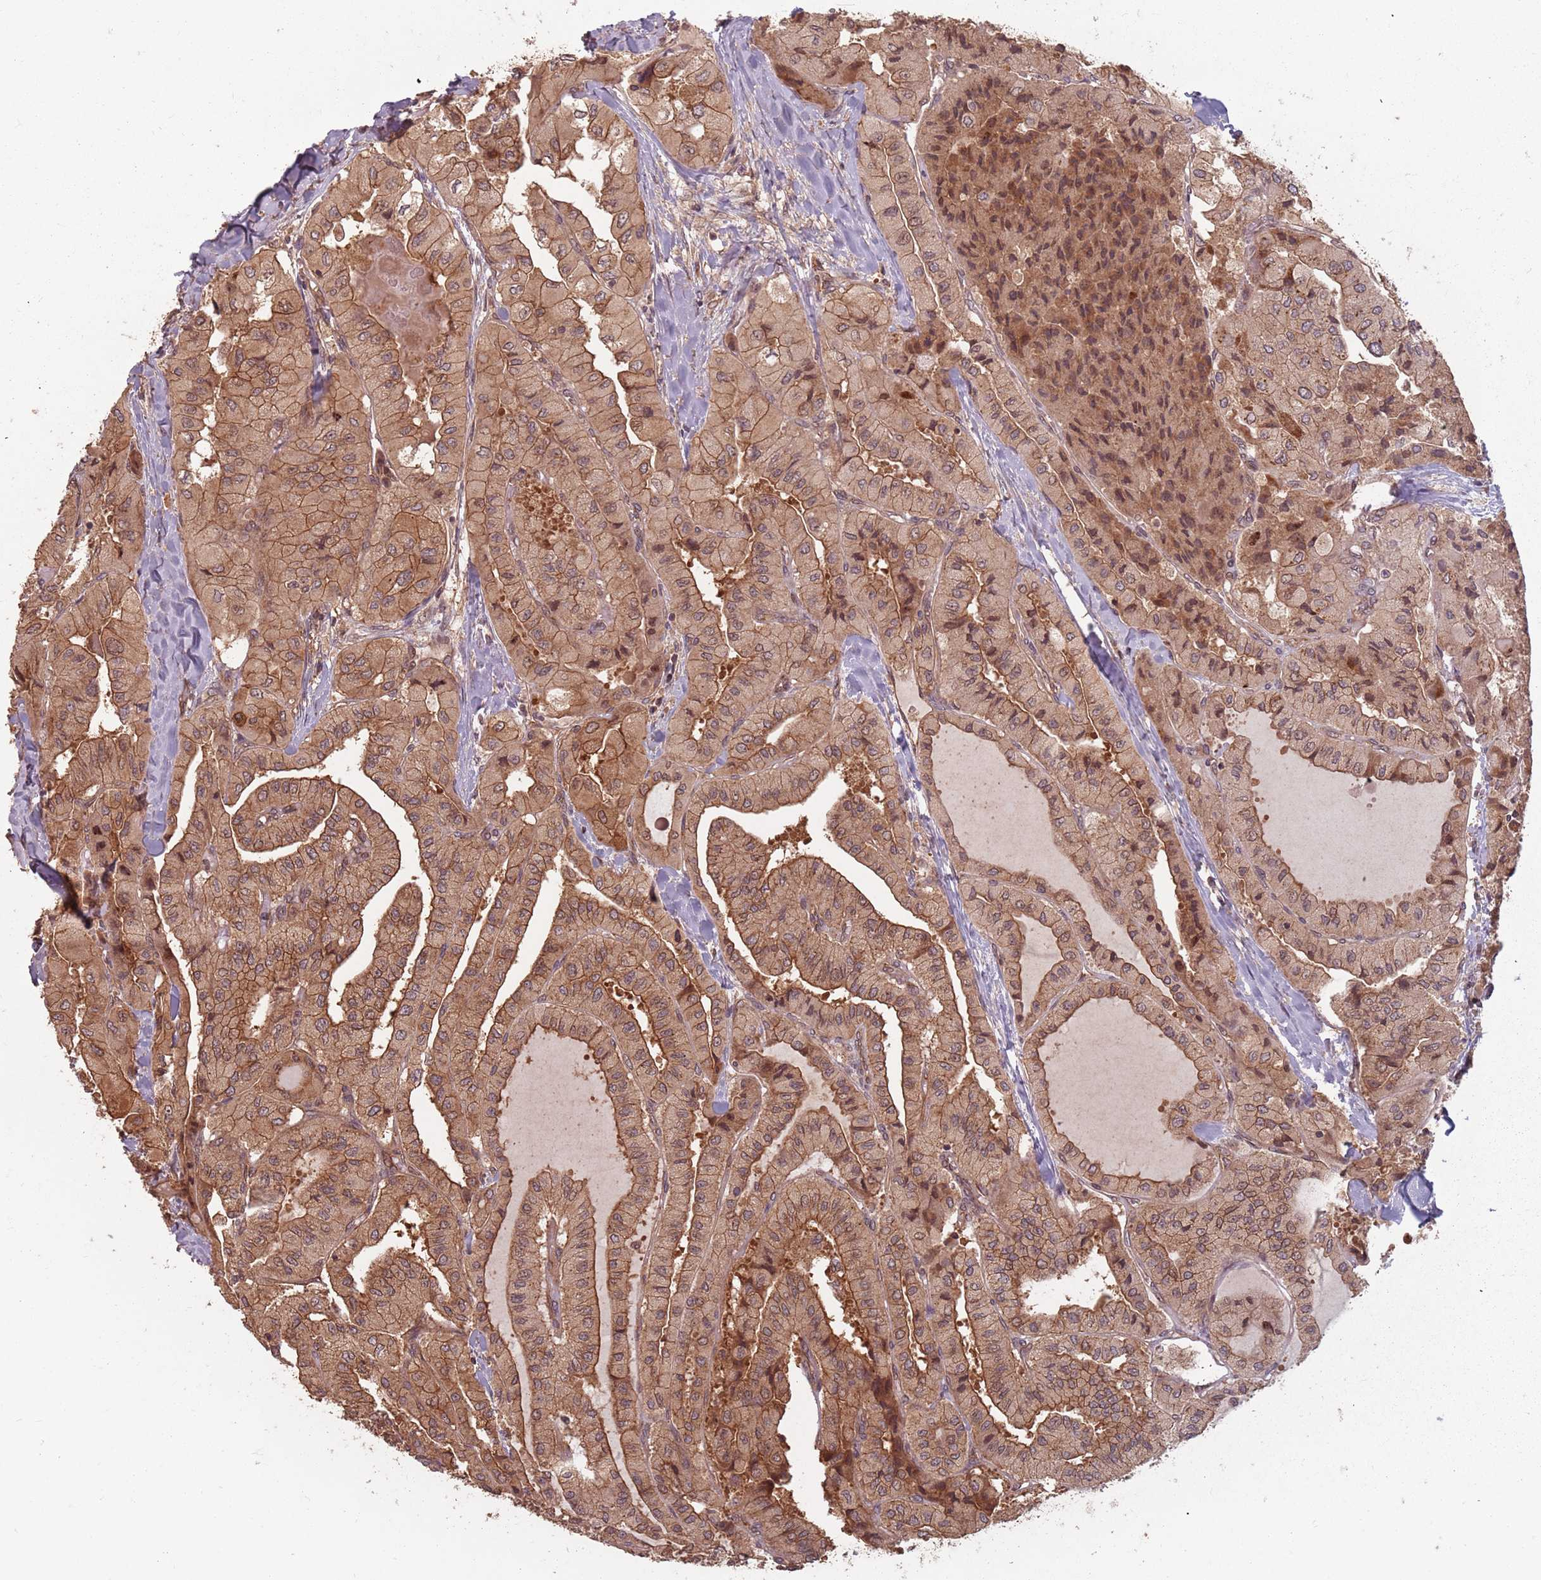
{"staining": {"intensity": "moderate", "quantity": ">75%", "location": "cytoplasmic/membranous"}, "tissue": "thyroid cancer", "cell_type": "Tumor cells", "image_type": "cancer", "snomed": [{"axis": "morphology", "description": "Normal tissue, NOS"}, {"axis": "morphology", "description": "Papillary adenocarcinoma, NOS"}, {"axis": "topography", "description": "Thyroid gland"}], "caption": "Approximately >75% of tumor cells in human papillary adenocarcinoma (thyroid) reveal moderate cytoplasmic/membranous protein expression as visualized by brown immunohistochemical staining.", "gene": "C3orf14", "patient": {"sex": "female", "age": 59}}